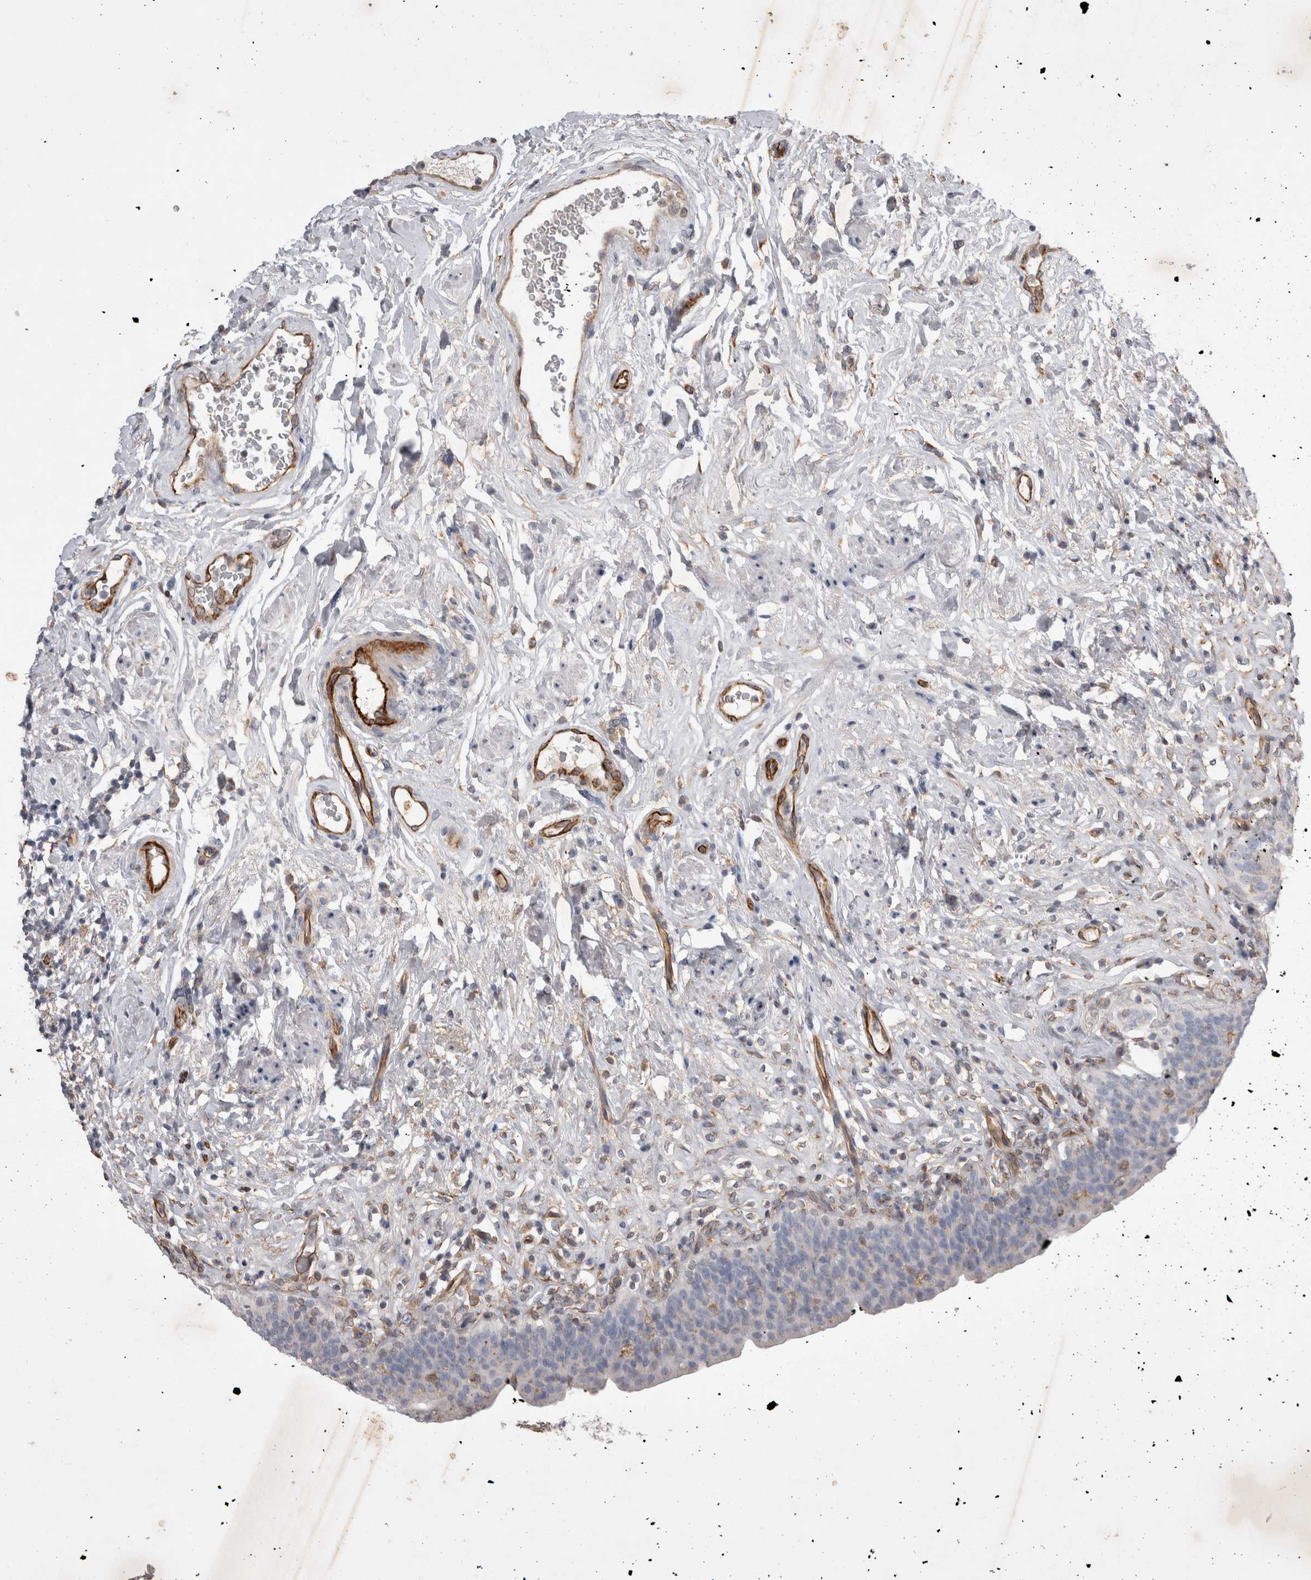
{"staining": {"intensity": "weak", "quantity": "<25%", "location": "cytoplasmic/membranous"}, "tissue": "urinary bladder", "cell_type": "Urothelial cells", "image_type": "normal", "snomed": [{"axis": "morphology", "description": "Normal tissue, NOS"}, {"axis": "topography", "description": "Urinary bladder"}], "caption": "Micrograph shows no significant protein positivity in urothelial cells of normal urinary bladder.", "gene": "STRADB", "patient": {"sex": "male", "age": 83}}